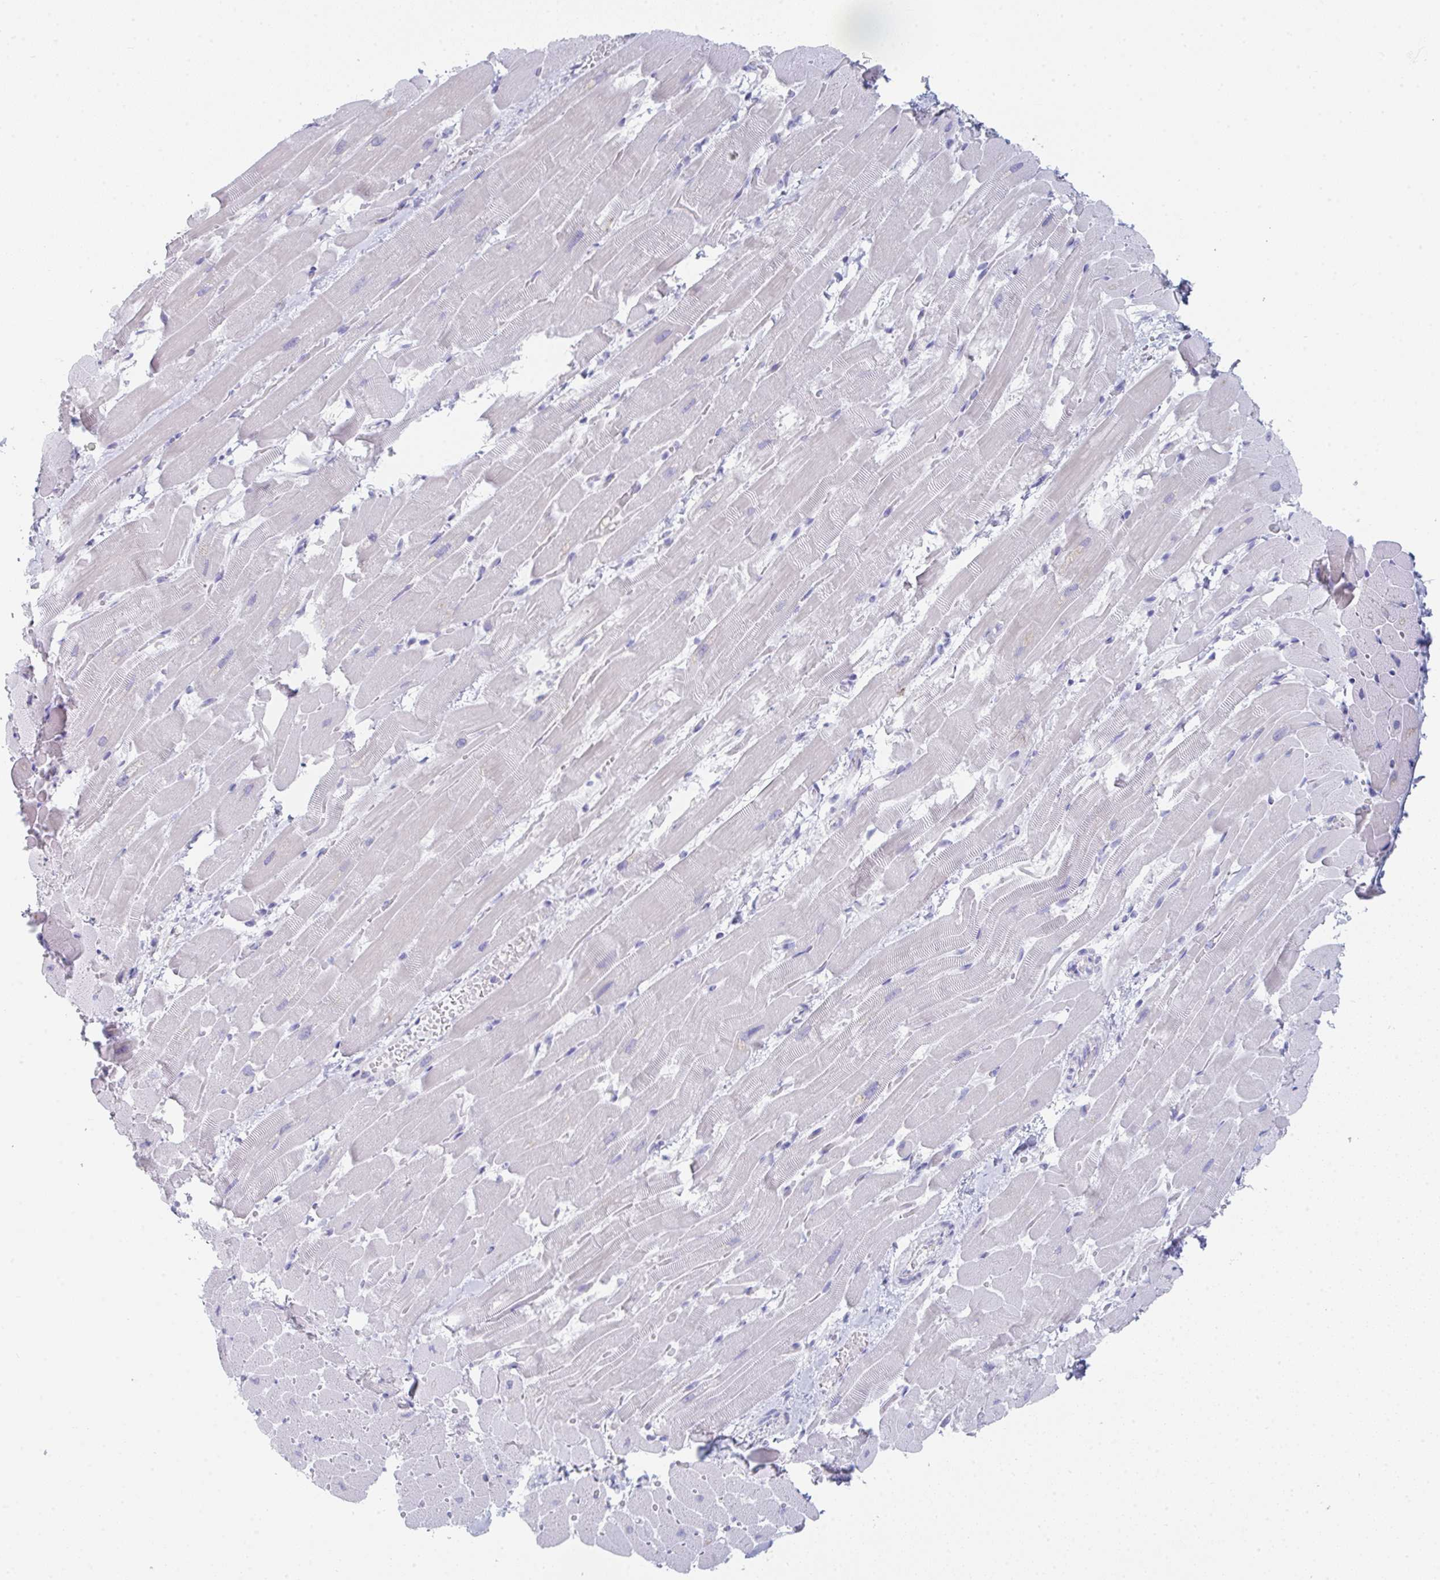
{"staining": {"intensity": "negative", "quantity": "none", "location": "none"}, "tissue": "heart muscle", "cell_type": "Cardiomyocytes", "image_type": "normal", "snomed": [{"axis": "morphology", "description": "Normal tissue, NOS"}, {"axis": "topography", "description": "Heart"}], "caption": "Histopathology image shows no protein positivity in cardiomyocytes of benign heart muscle. The staining is performed using DAB brown chromogen with nuclei counter-stained in using hematoxylin.", "gene": "RUBCN", "patient": {"sex": "male", "age": 37}}